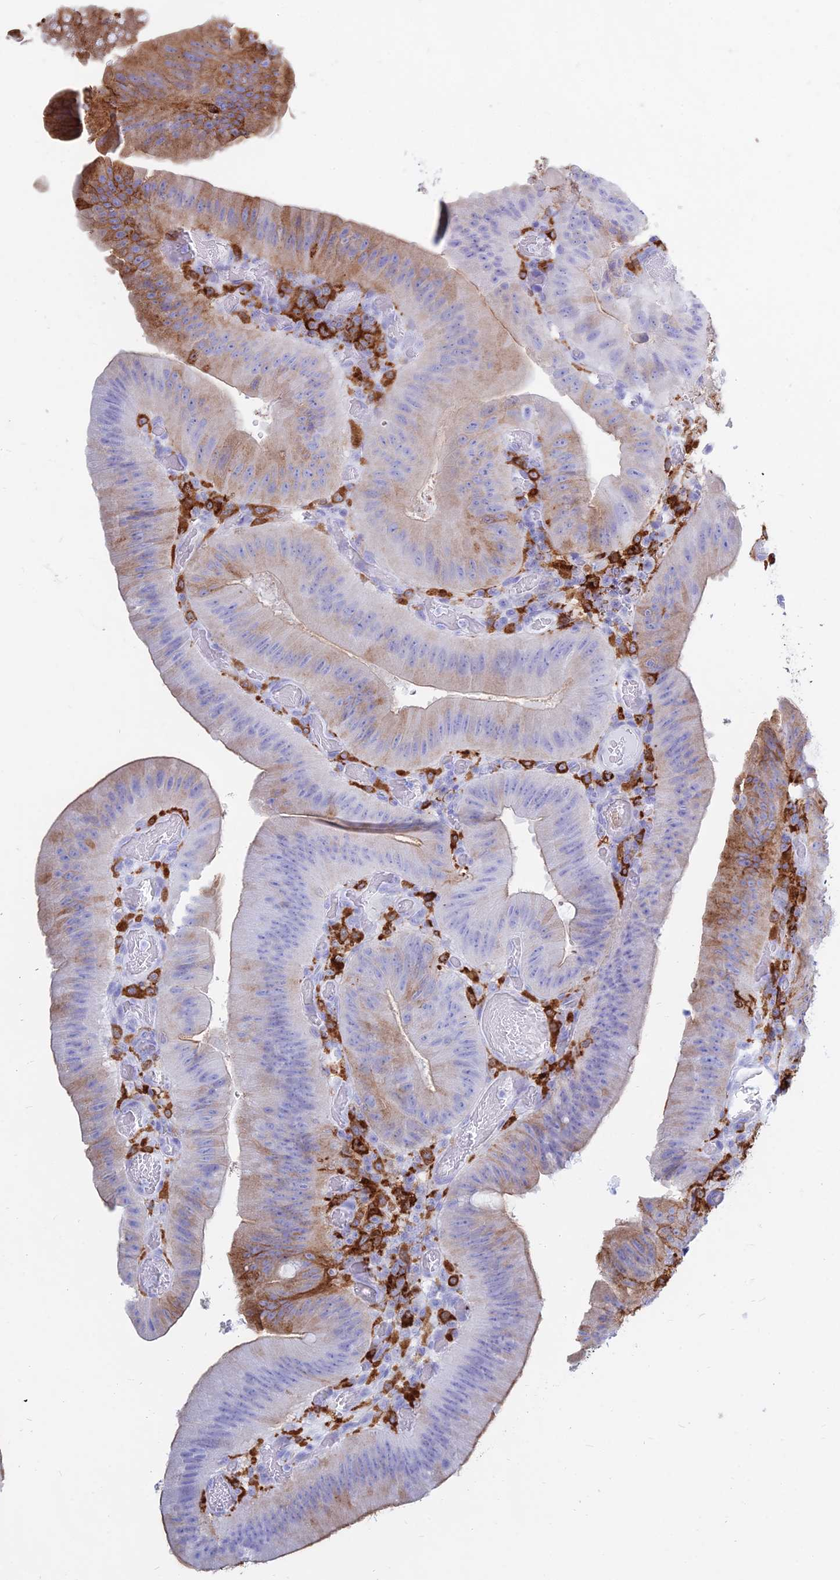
{"staining": {"intensity": "moderate", "quantity": "25%-75%", "location": "cytoplasmic/membranous"}, "tissue": "colorectal cancer", "cell_type": "Tumor cells", "image_type": "cancer", "snomed": [{"axis": "morphology", "description": "Adenocarcinoma, NOS"}, {"axis": "topography", "description": "Colon"}], "caption": "Immunohistochemistry (IHC) (DAB (3,3'-diaminobenzidine)) staining of human colorectal cancer displays moderate cytoplasmic/membranous protein staining in about 25%-75% of tumor cells. (Stains: DAB in brown, nuclei in blue, Microscopy: brightfield microscopy at high magnification).", "gene": "HLA-DRB1", "patient": {"sex": "female", "age": 43}}